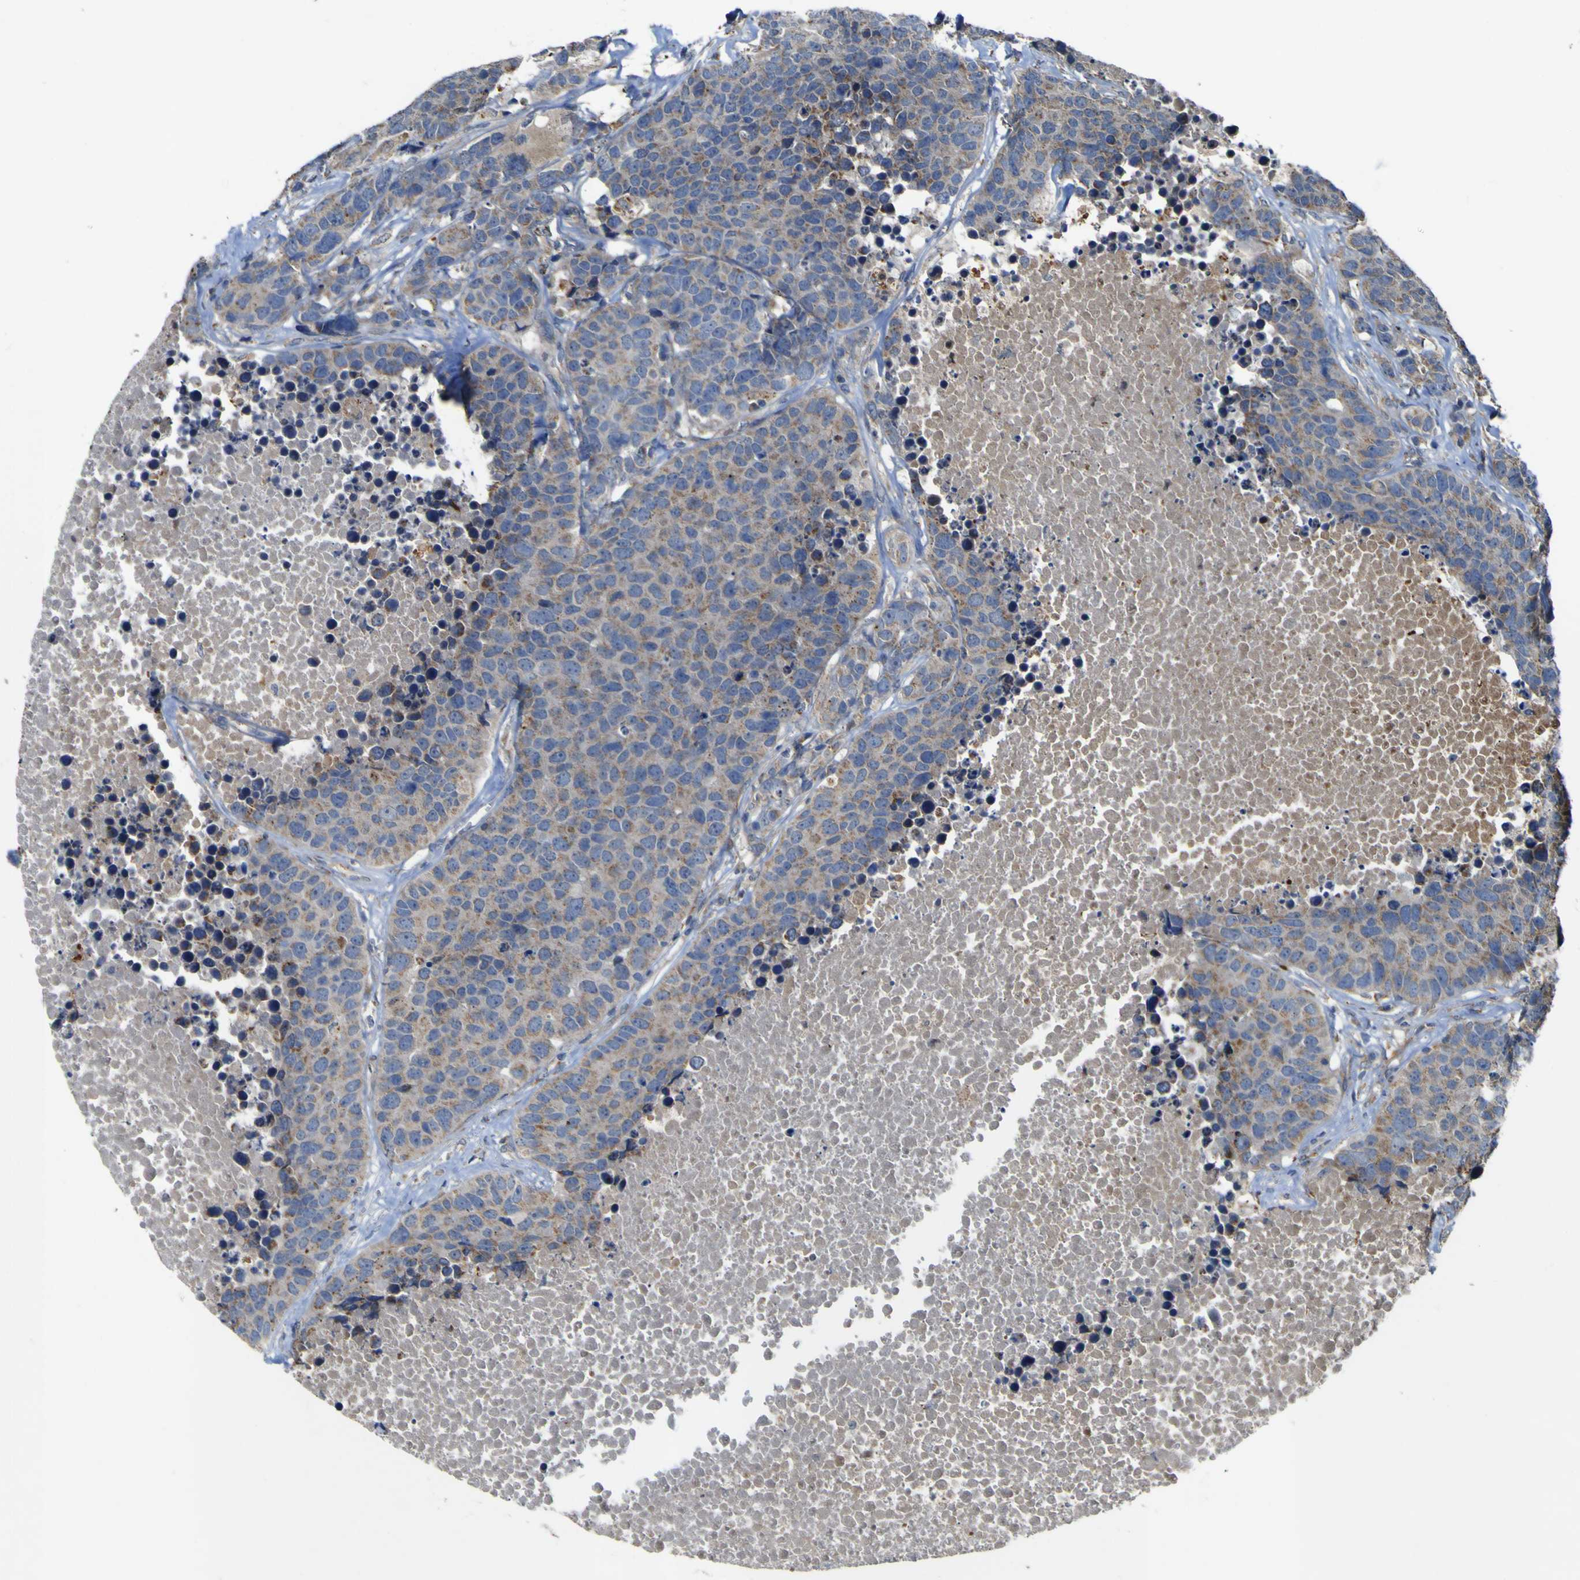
{"staining": {"intensity": "weak", "quantity": ">75%", "location": "cytoplasmic/membranous"}, "tissue": "carcinoid", "cell_type": "Tumor cells", "image_type": "cancer", "snomed": [{"axis": "morphology", "description": "Carcinoid, malignant, NOS"}, {"axis": "topography", "description": "Lung"}], "caption": "Immunohistochemical staining of human carcinoid (malignant) reveals low levels of weak cytoplasmic/membranous expression in about >75% of tumor cells.", "gene": "IRAK2", "patient": {"sex": "male", "age": 60}}